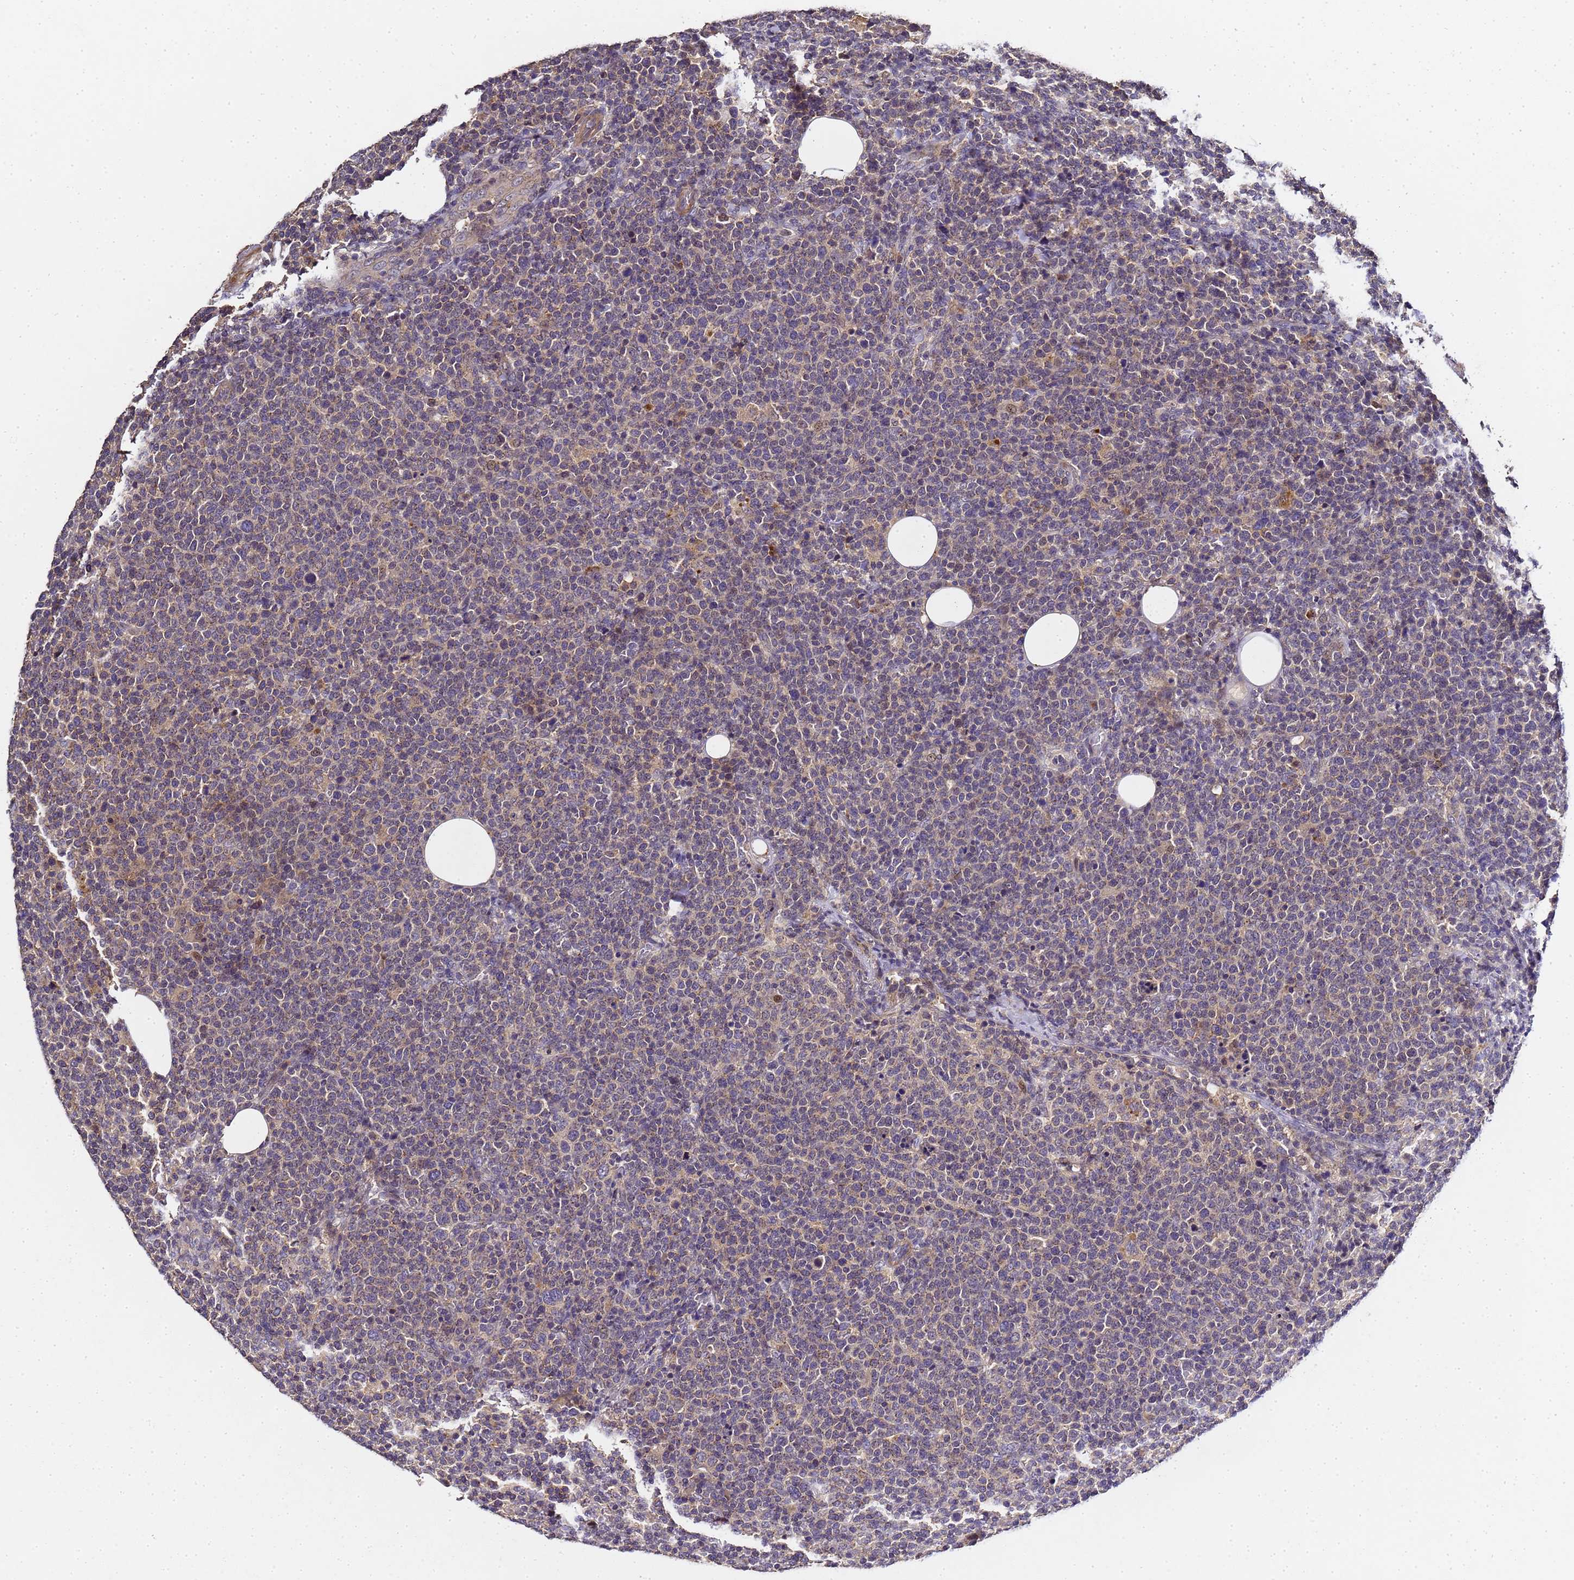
{"staining": {"intensity": "moderate", "quantity": "25%-75%", "location": "cytoplasmic/membranous"}, "tissue": "lymphoma", "cell_type": "Tumor cells", "image_type": "cancer", "snomed": [{"axis": "morphology", "description": "Malignant lymphoma, non-Hodgkin's type, High grade"}, {"axis": "topography", "description": "Lymph node"}], "caption": "A micrograph showing moderate cytoplasmic/membranous expression in about 25%-75% of tumor cells in high-grade malignant lymphoma, non-Hodgkin's type, as visualized by brown immunohistochemical staining.", "gene": "LGI4", "patient": {"sex": "male", "age": 61}}